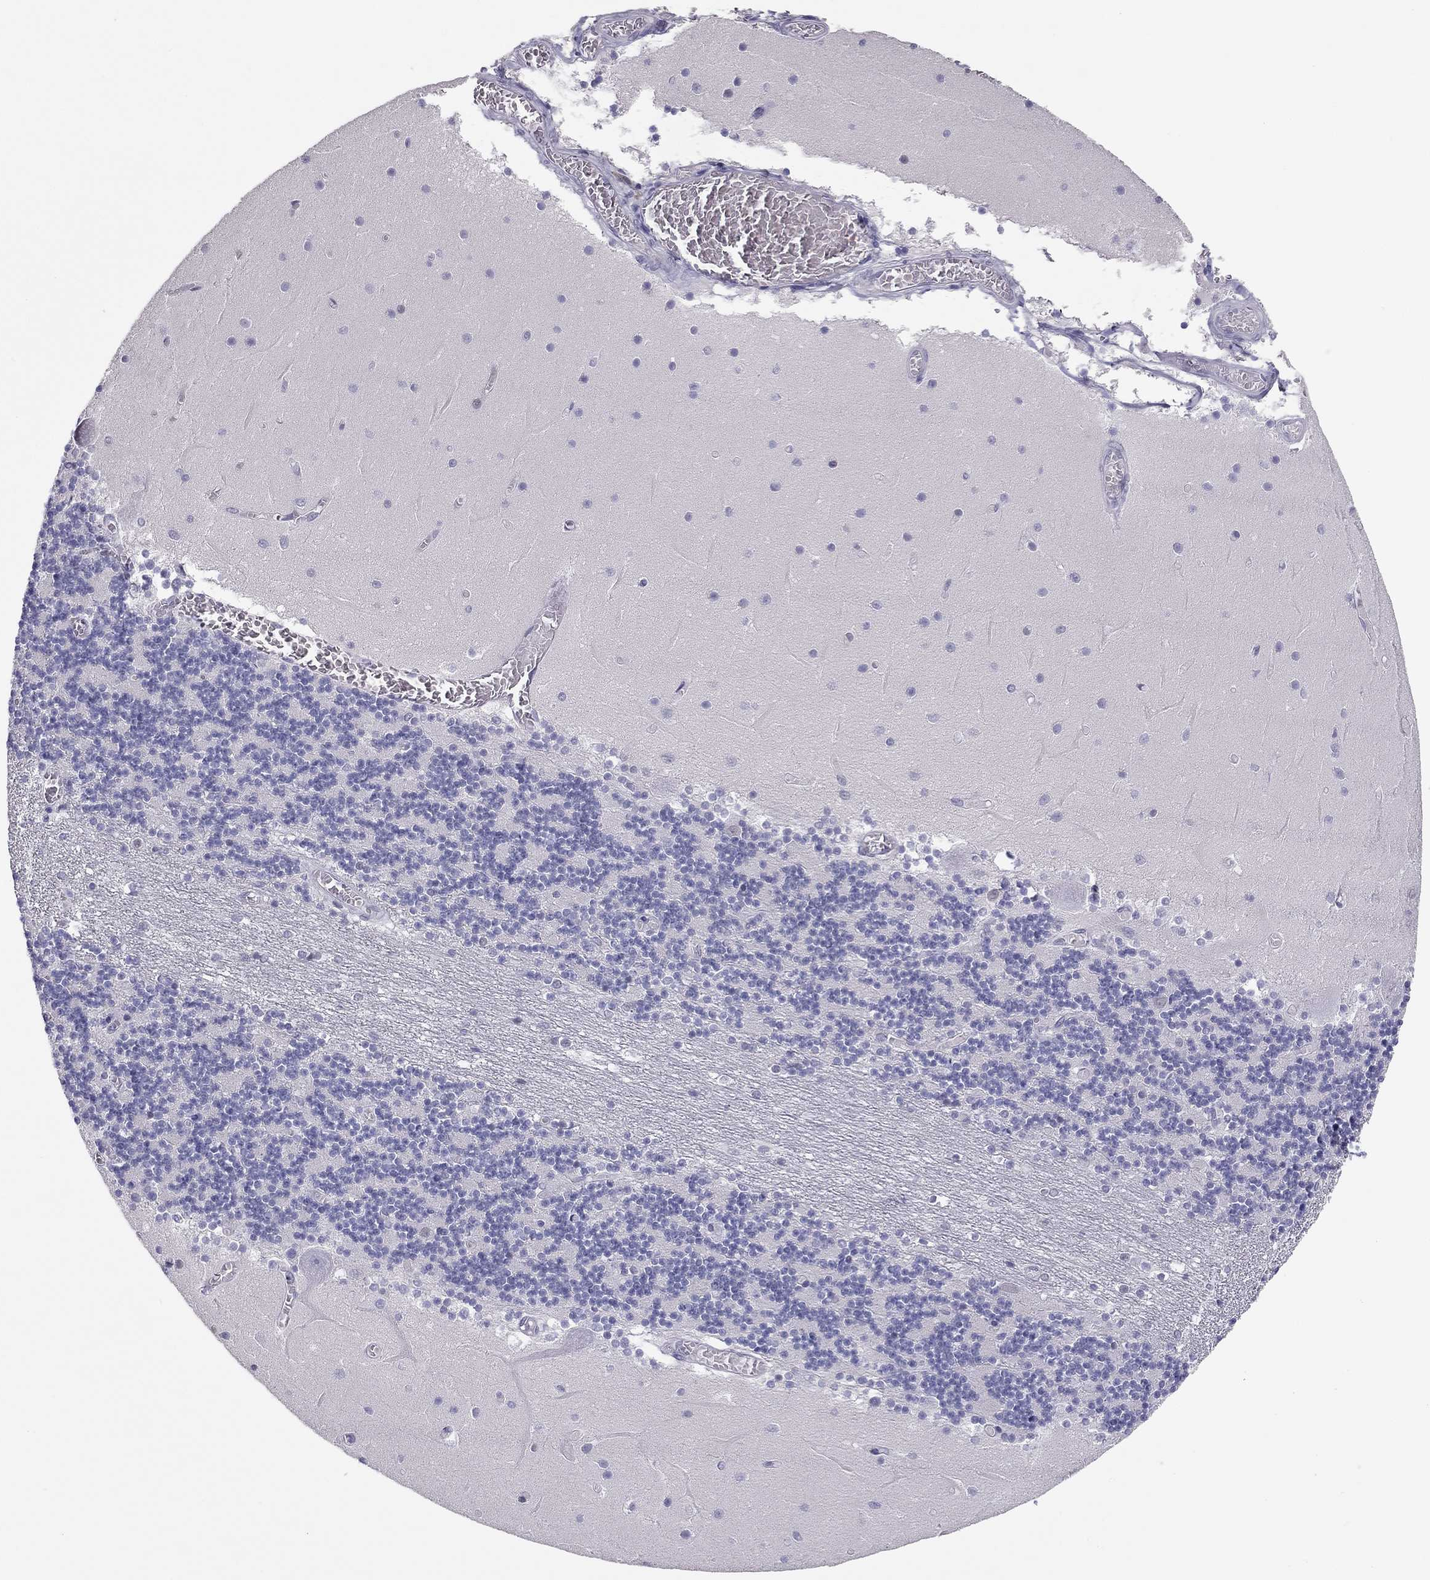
{"staining": {"intensity": "negative", "quantity": "none", "location": "none"}, "tissue": "cerebellum", "cell_type": "Cells in granular layer", "image_type": "normal", "snomed": [{"axis": "morphology", "description": "Normal tissue, NOS"}, {"axis": "topography", "description": "Cerebellum"}], "caption": "An image of cerebellum stained for a protein shows no brown staining in cells in granular layer. (Brightfield microscopy of DAB (3,3'-diaminobenzidine) IHC at high magnification).", "gene": "DOT1L", "patient": {"sex": "female", "age": 28}}